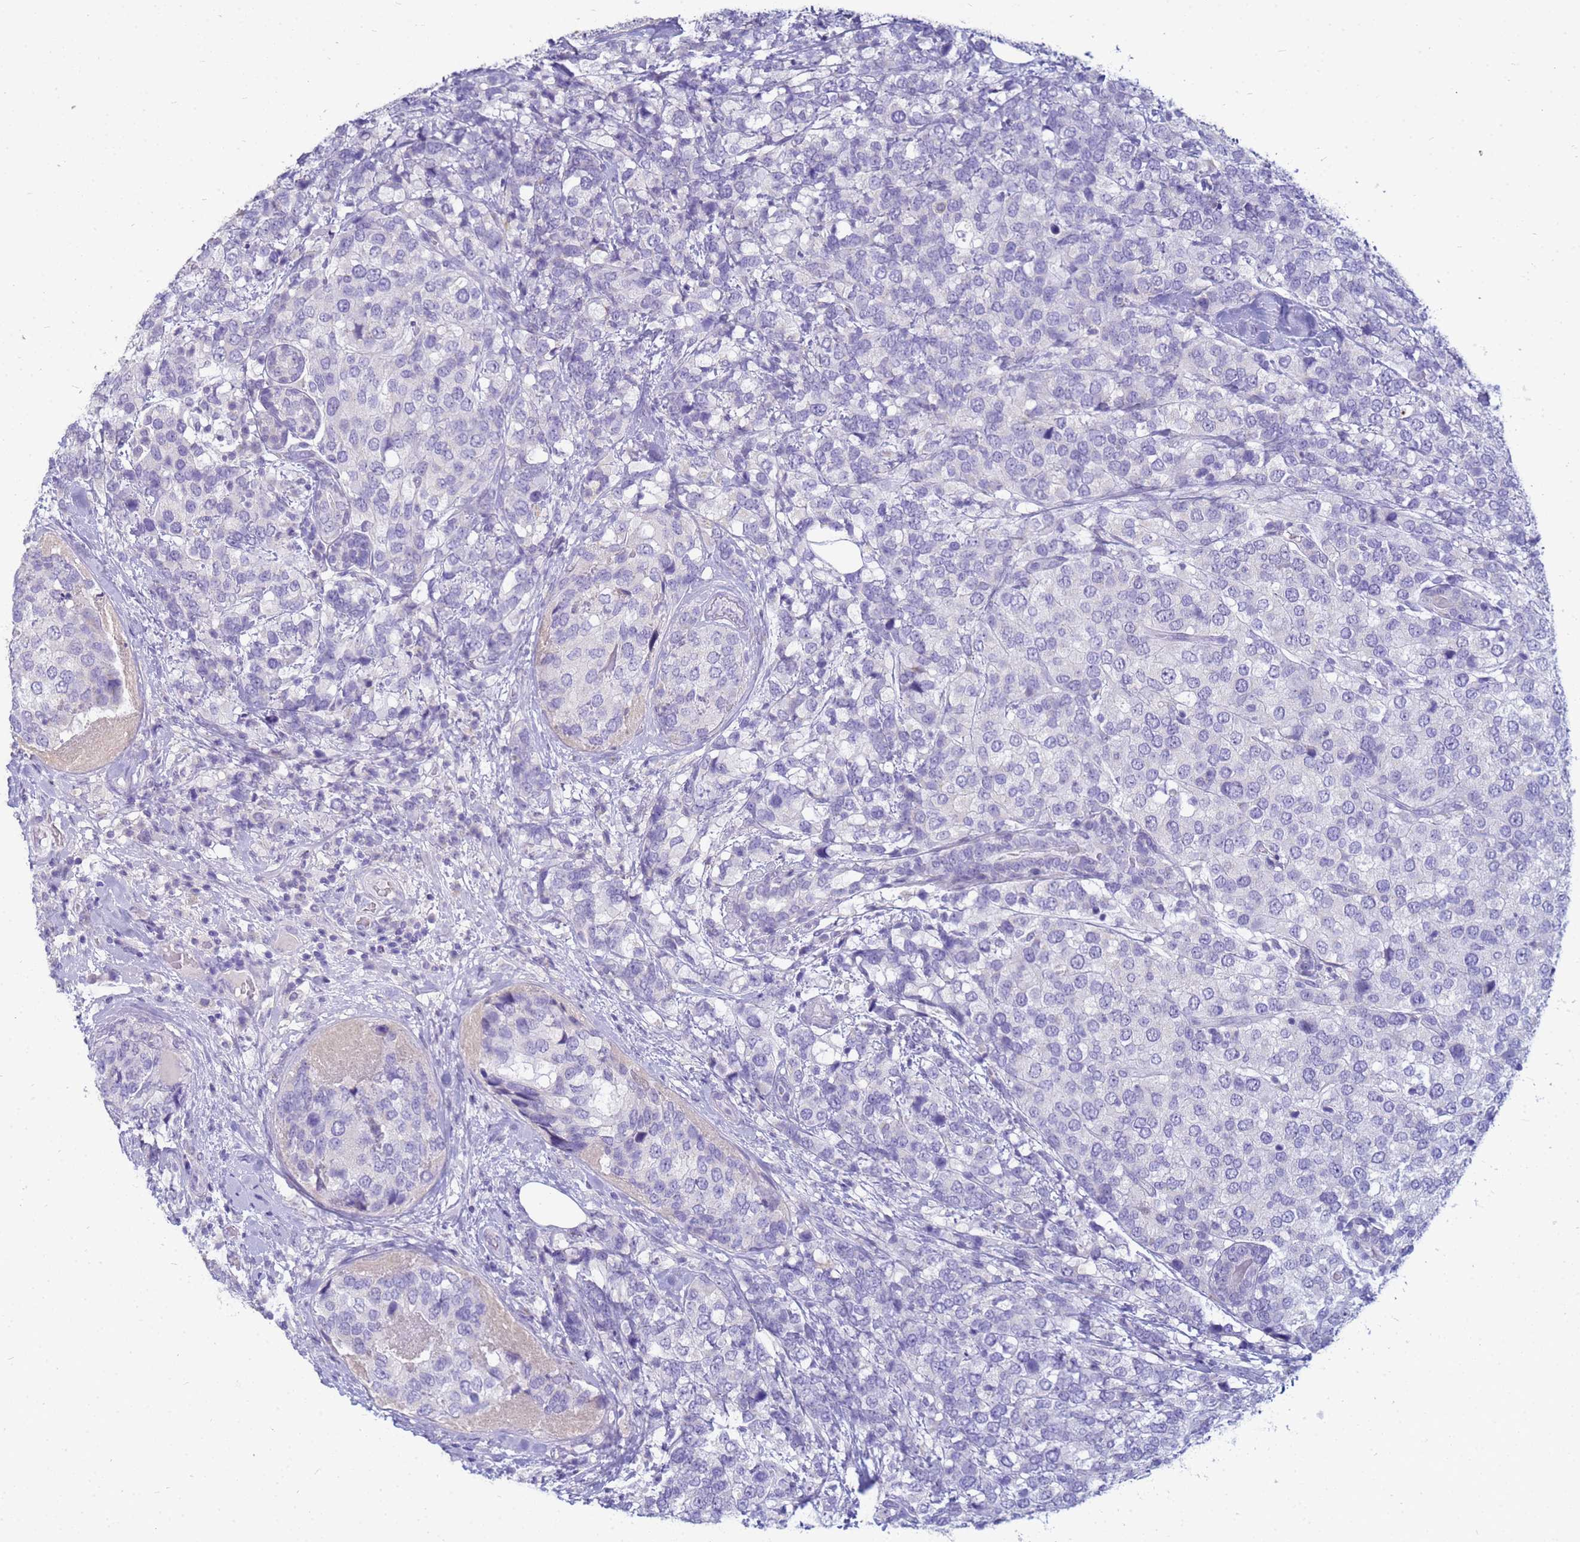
{"staining": {"intensity": "negative", "quantity": "none", "location": "none"}, "tissue": "breast cancer", "cell_type": "Tumor cells", "image_type": "cancer", "snomed": [{"axis": "morphology", "description": "Lobular carcinoma"}, {"axis": "topography", "description": "Breast"}], "caption": "A photomicrograph of human breast lobular carcinoma is negative for staining in tumor cells.", "gene": "B3GNT8", "patient": {"sex": "female", "age": 59}}